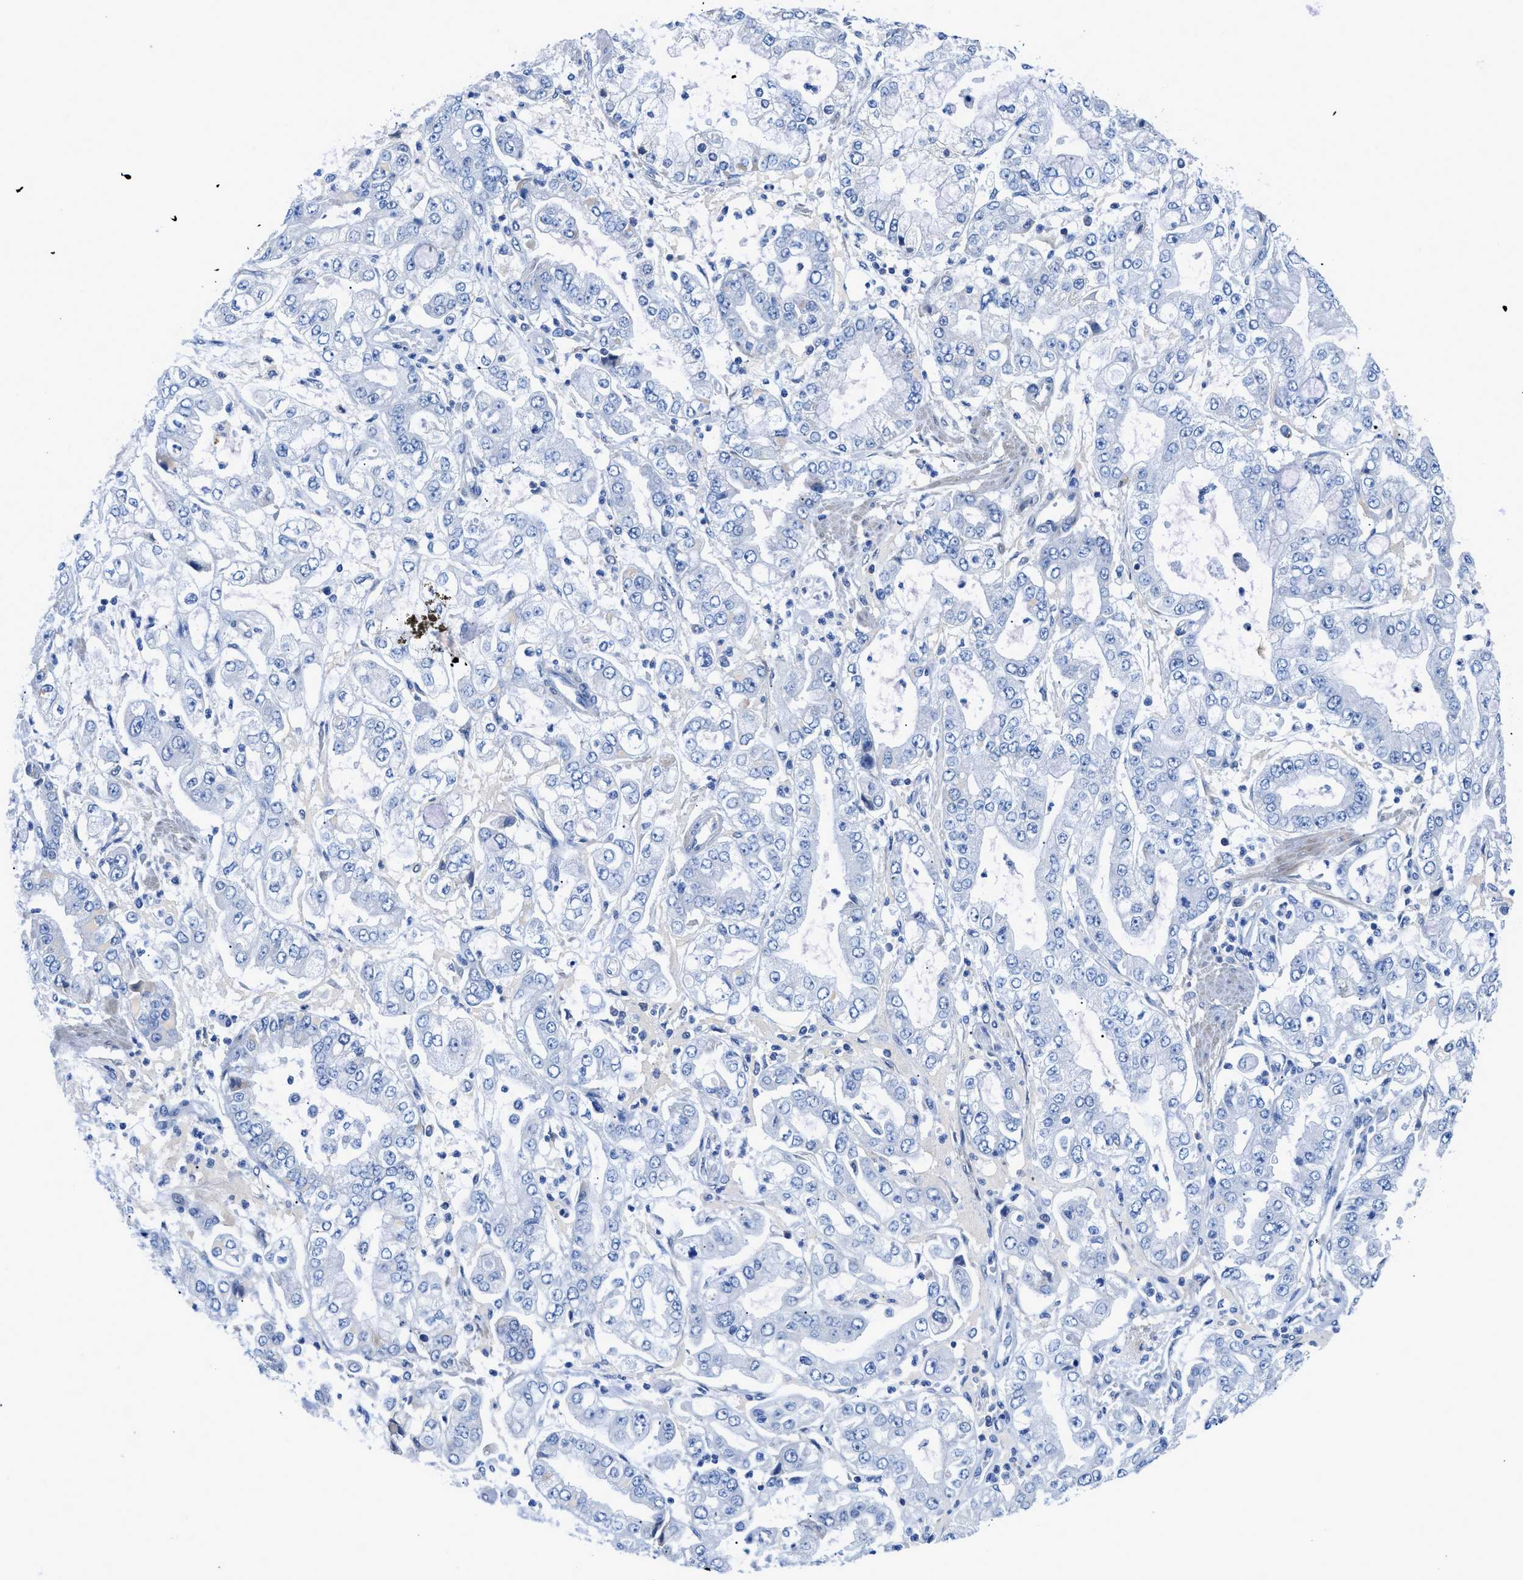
{"staining": {"intensity": "negative", "quantity": "none", "location": "none"}, "tissue": "stomach cancer", "cell_type": "Tumor cells", "image_type": "cancer", "snomed": [{"axis": "morphology", "description": "Adenocarcinoma, NOS"}, {"axis": "topography", "description": "Stomach"}], "caption": "Immunohistochemical staining of human stomach cancer (adenocarcinoma) exhibits no significant positivity in tumor cells. Nuclei are stained in blue.", "gene": "SLC10A6", "patient": {"sex": "male", "age": 76}}